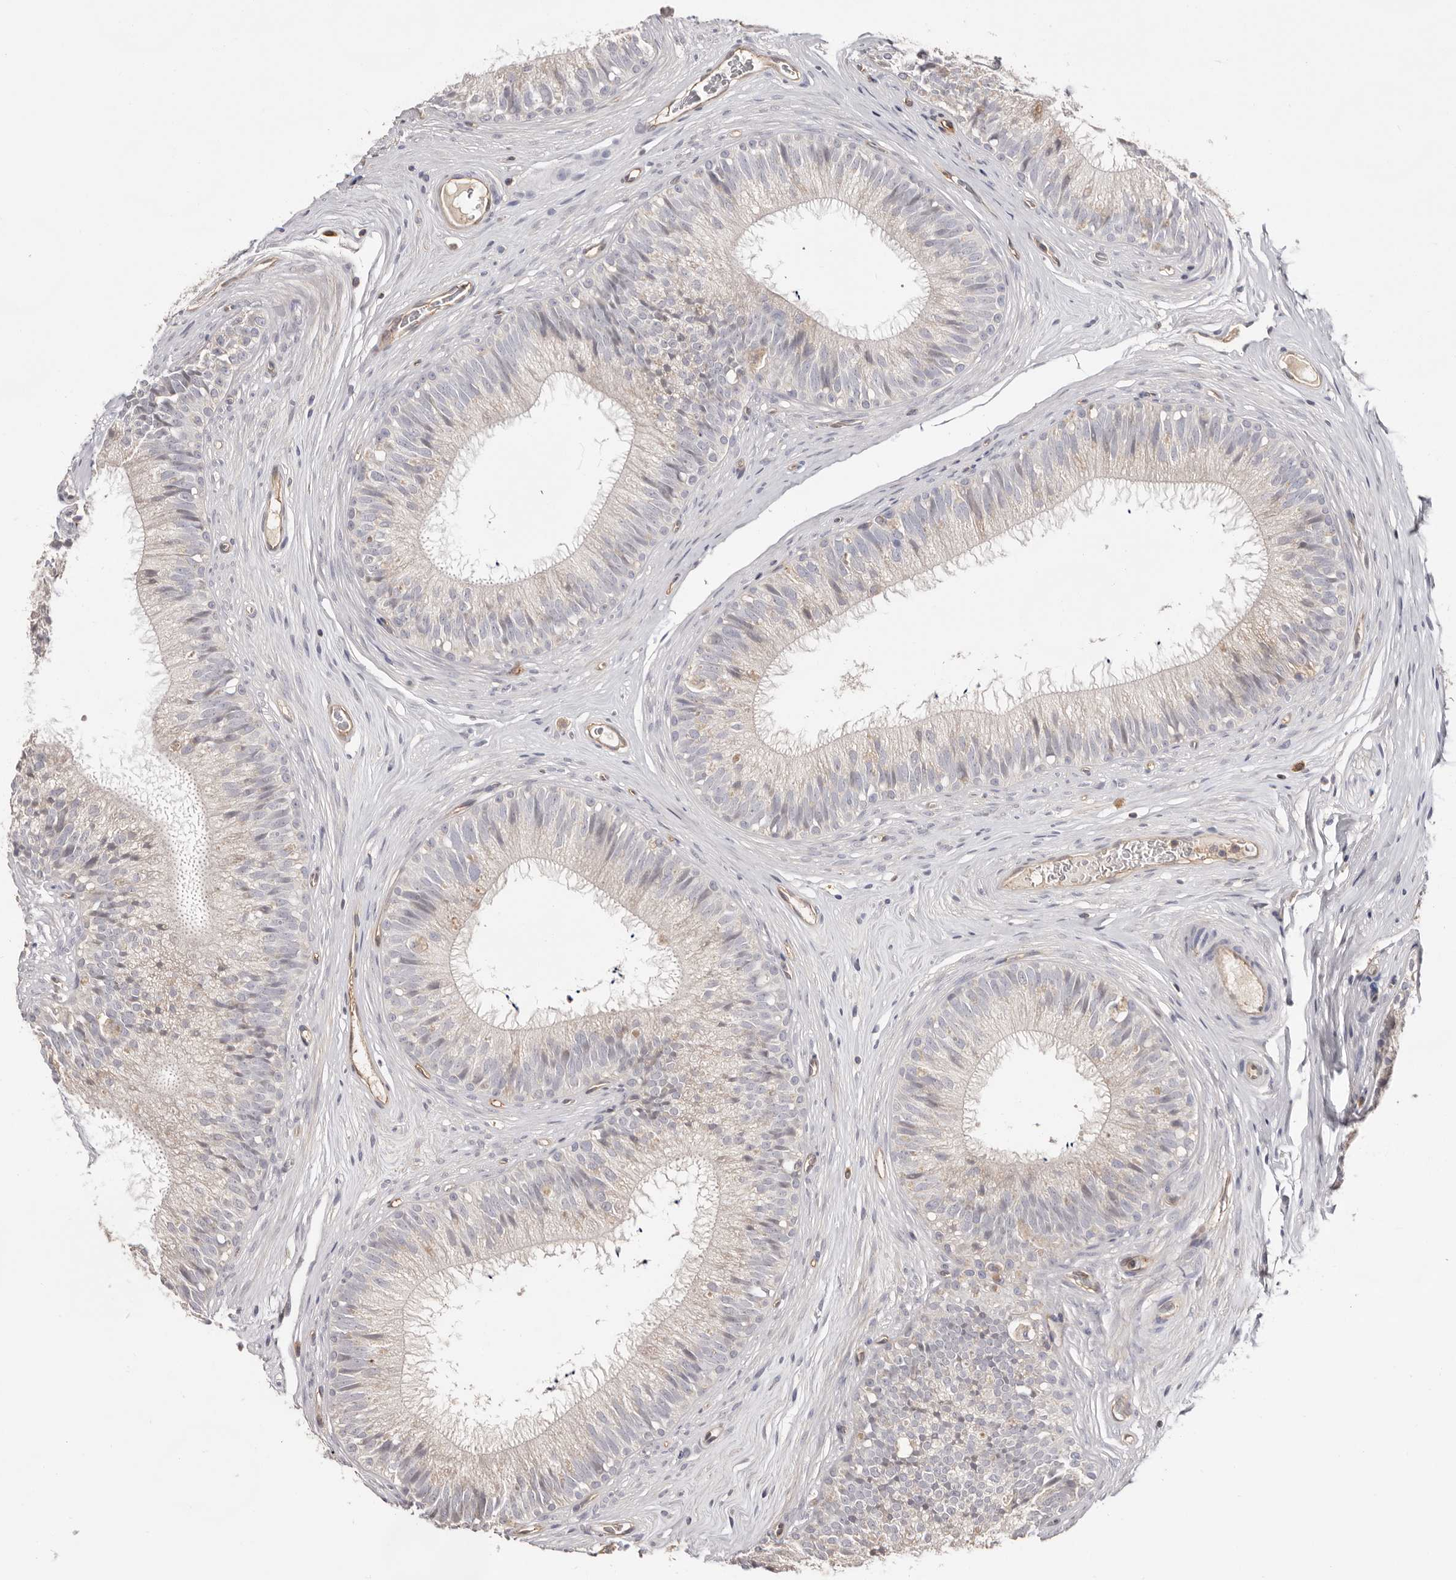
{"staining": {"intensity": "negative", "quantity": "none", "location": "none"}, "tissue": "epididymis", "cell_type": "Glandular cells", "image_type": "normal", "snomed": [{"axis": "morphology", "description": "Normal tissue, NOS"}, {"axis": "topography", "description": "Epididymis"}], "caption": "This image is of normal epididymis stained with immunohistochemistry to label a protein in brown with the nuclei are counter-stained blue. There is no expression in glandular cells.", "gene": "MMACHC", "patient": {"sex": "male", "age": 29}}